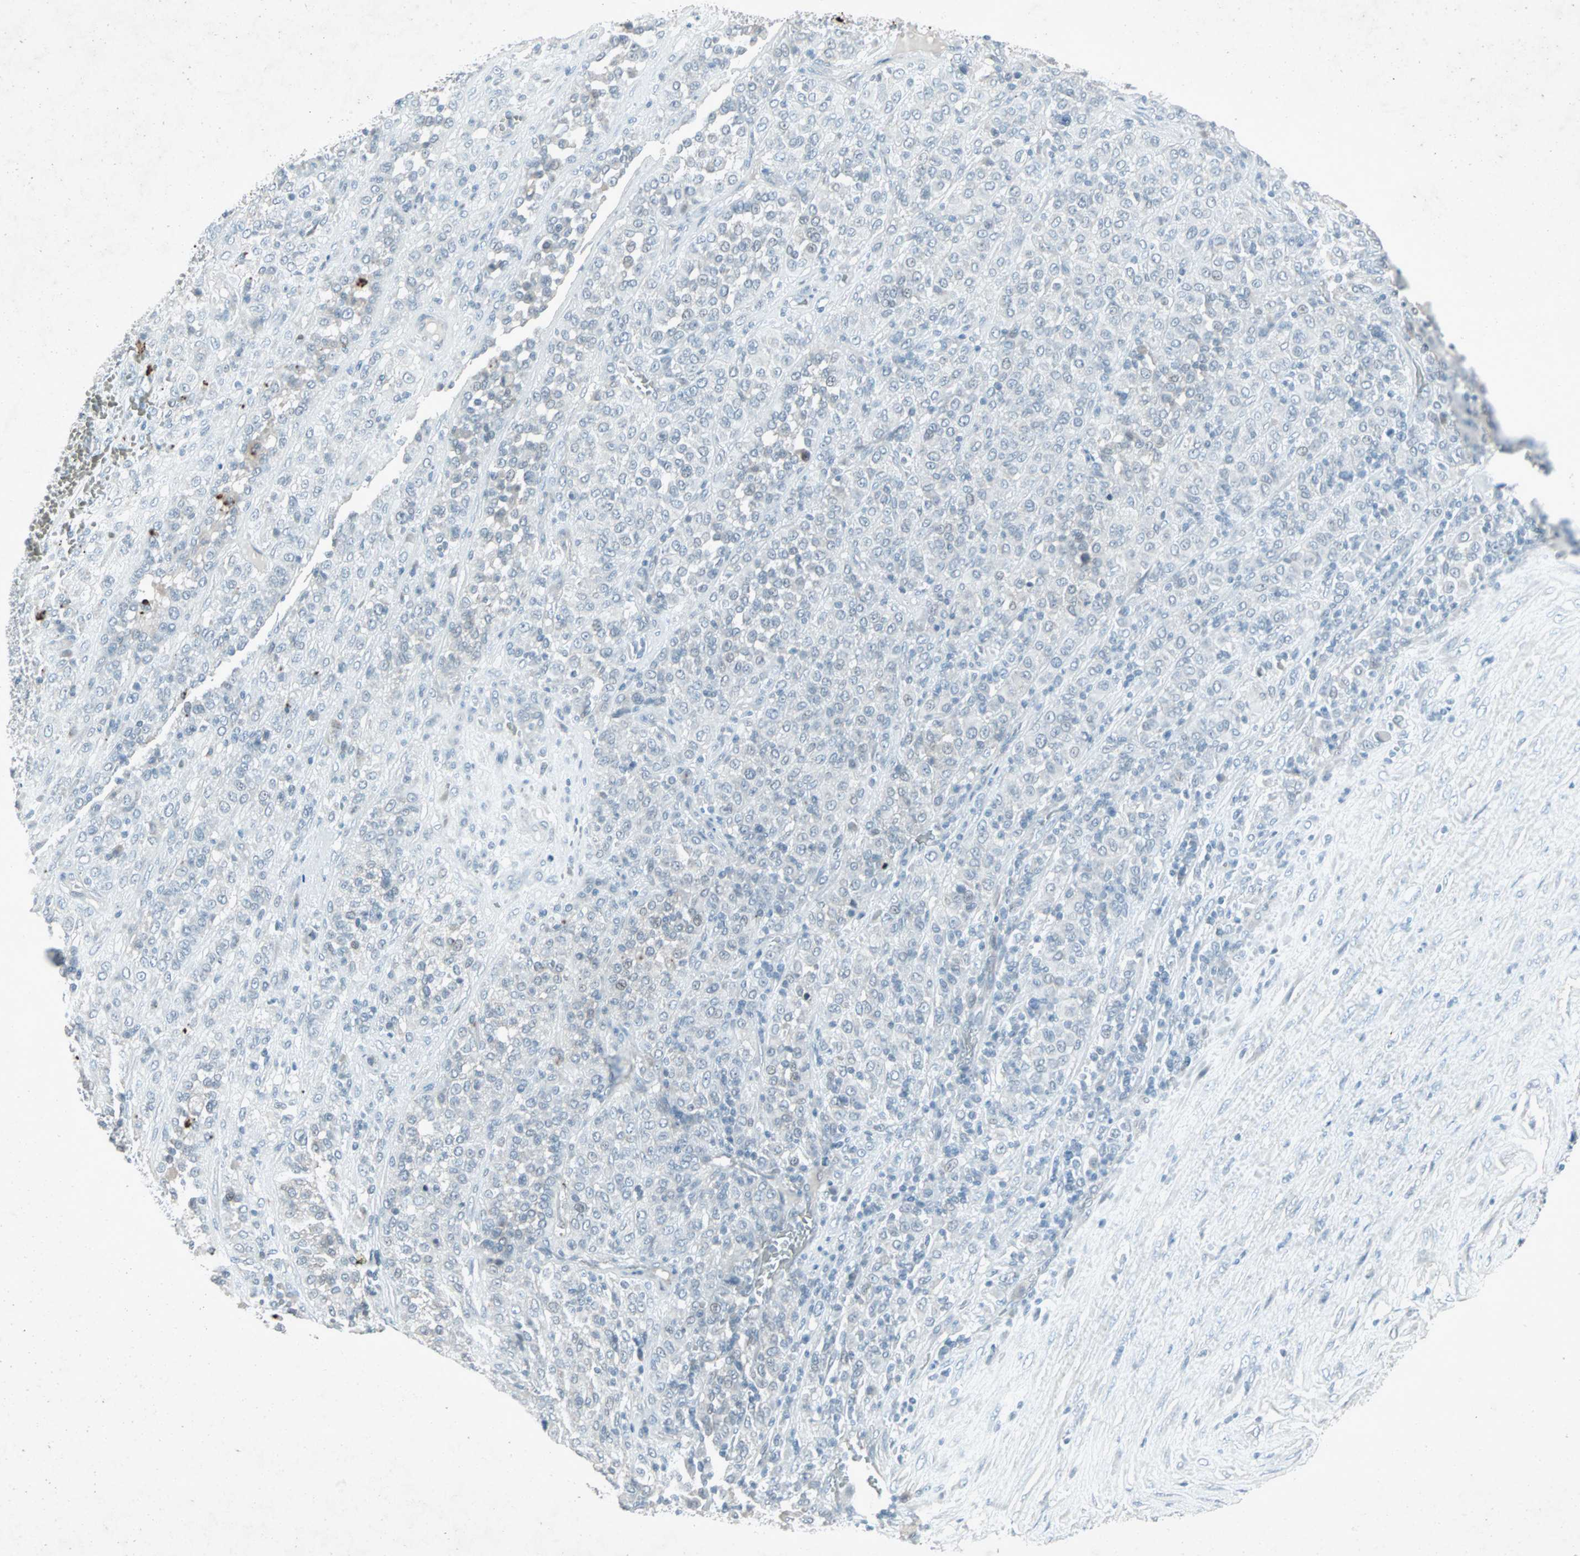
{"staining": {"intensity": "negative", "quantity": "none", "location": "none"}, "tissue": "melanoma", "cell_type": "Tumor cells", "image_type": "cancer", "snomed": [{"axis": "morphology", "description": "Malignant melanoma, Metastatic site"}, {"axis": "topography", "description": "Pancreas"}], "caption": "Immunohistochemical staining of human malignant melanoma (metastatic site) shows no significant positivity in tumor cells.", "gene": "LANCL3", "patient": {"sex": "female", "age": 30}}